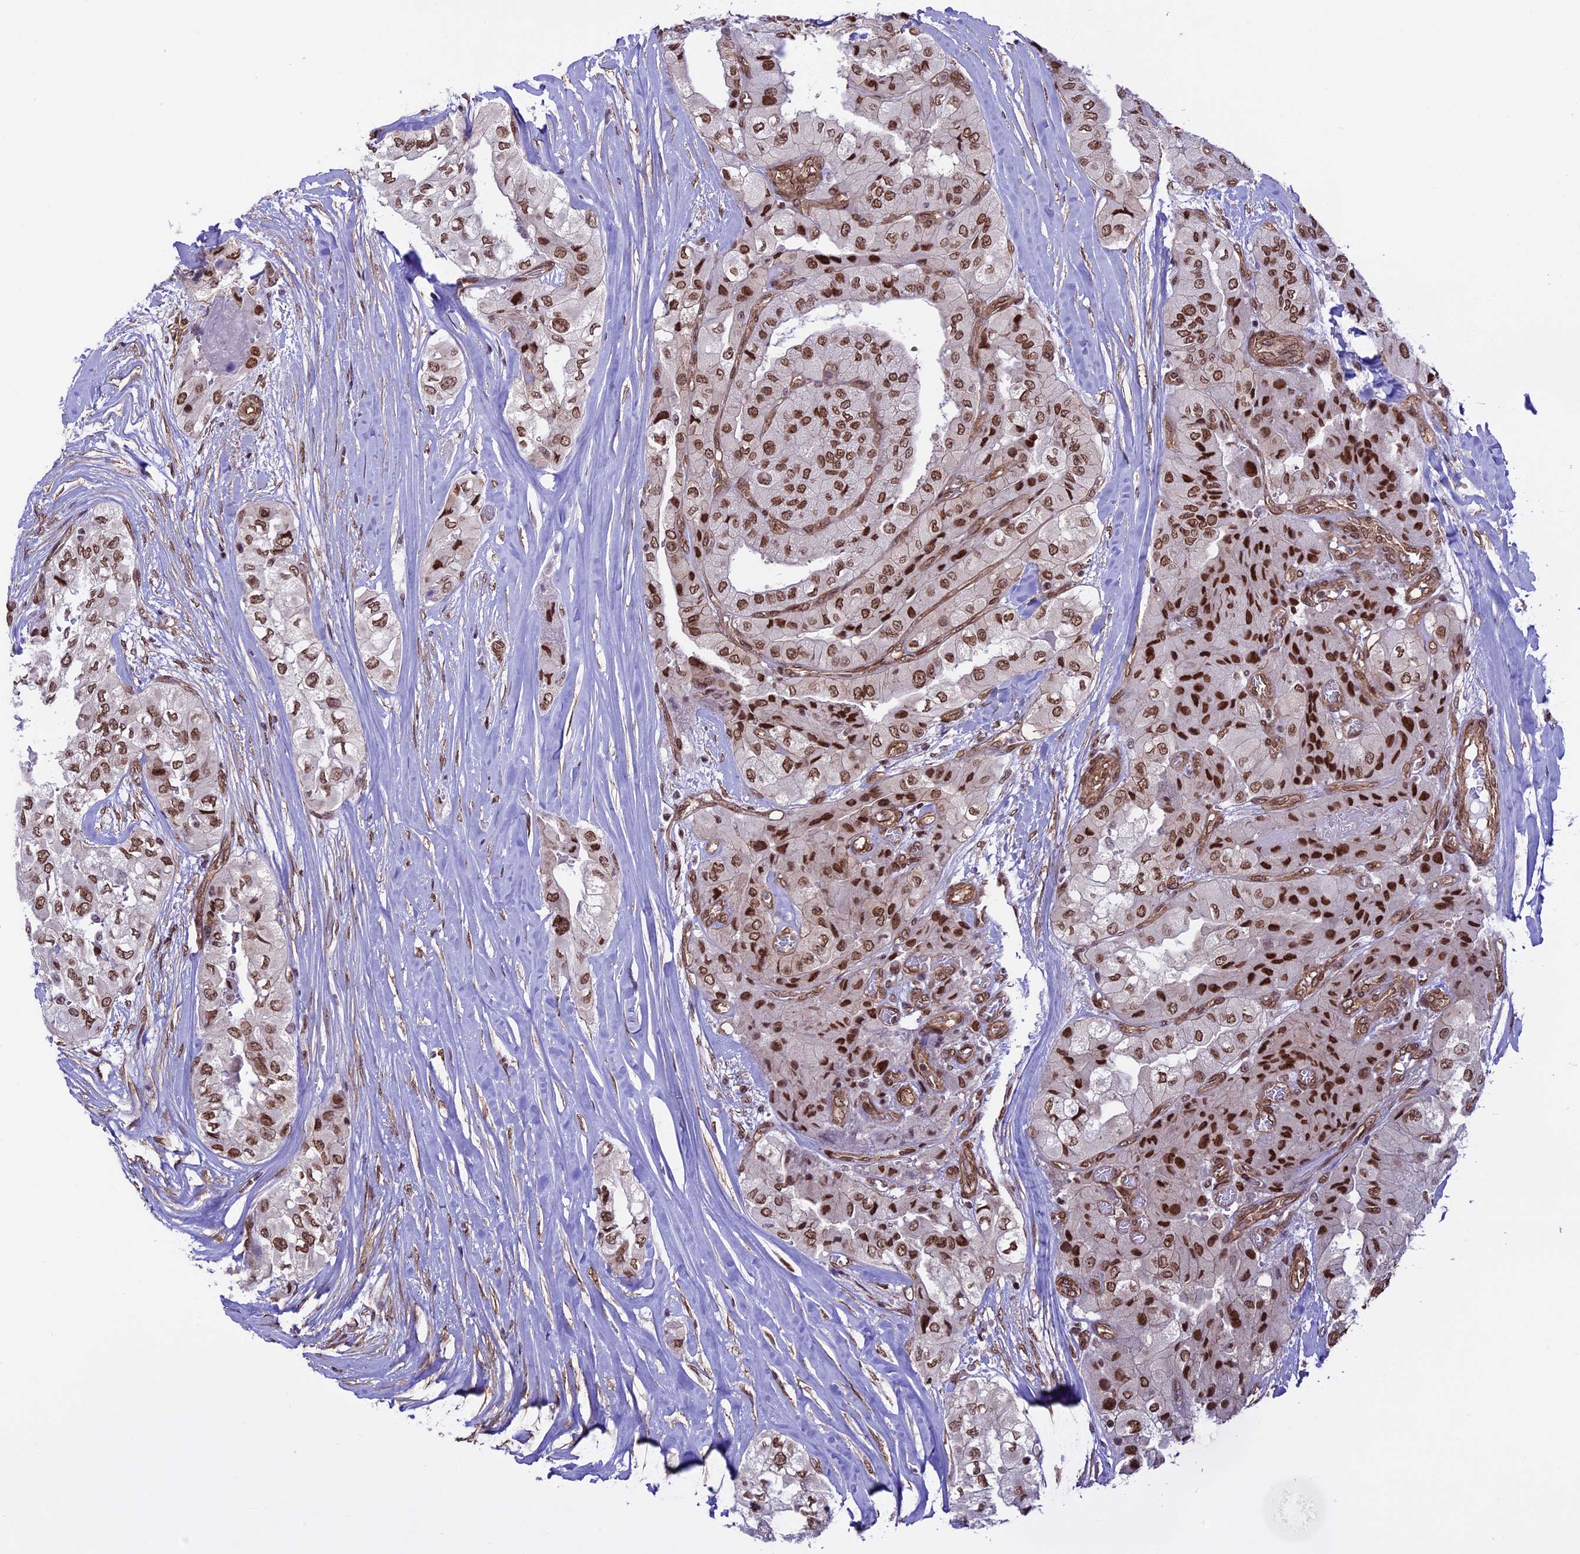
{"staining": {"intensity": "strong", "quantity": ">75%", "location": "nuclear"}, "tissue": "thyroid cancer", "cell_type": "Tumor cells", "image_type": "cancer", "snomed": [{"axis": "morphology", "description": "Papillary adenocarcinoma, NOS"}, {"axis": "topography", "description": "Thyroid gland"}], "caption": "Human thyroid cancer (papillary adenocarcinoma) stained with a protein marker displays strong staining in tumor cells.", "gene": "MPHOSPH8", "patient": {"sex": "female", "age": 59}}